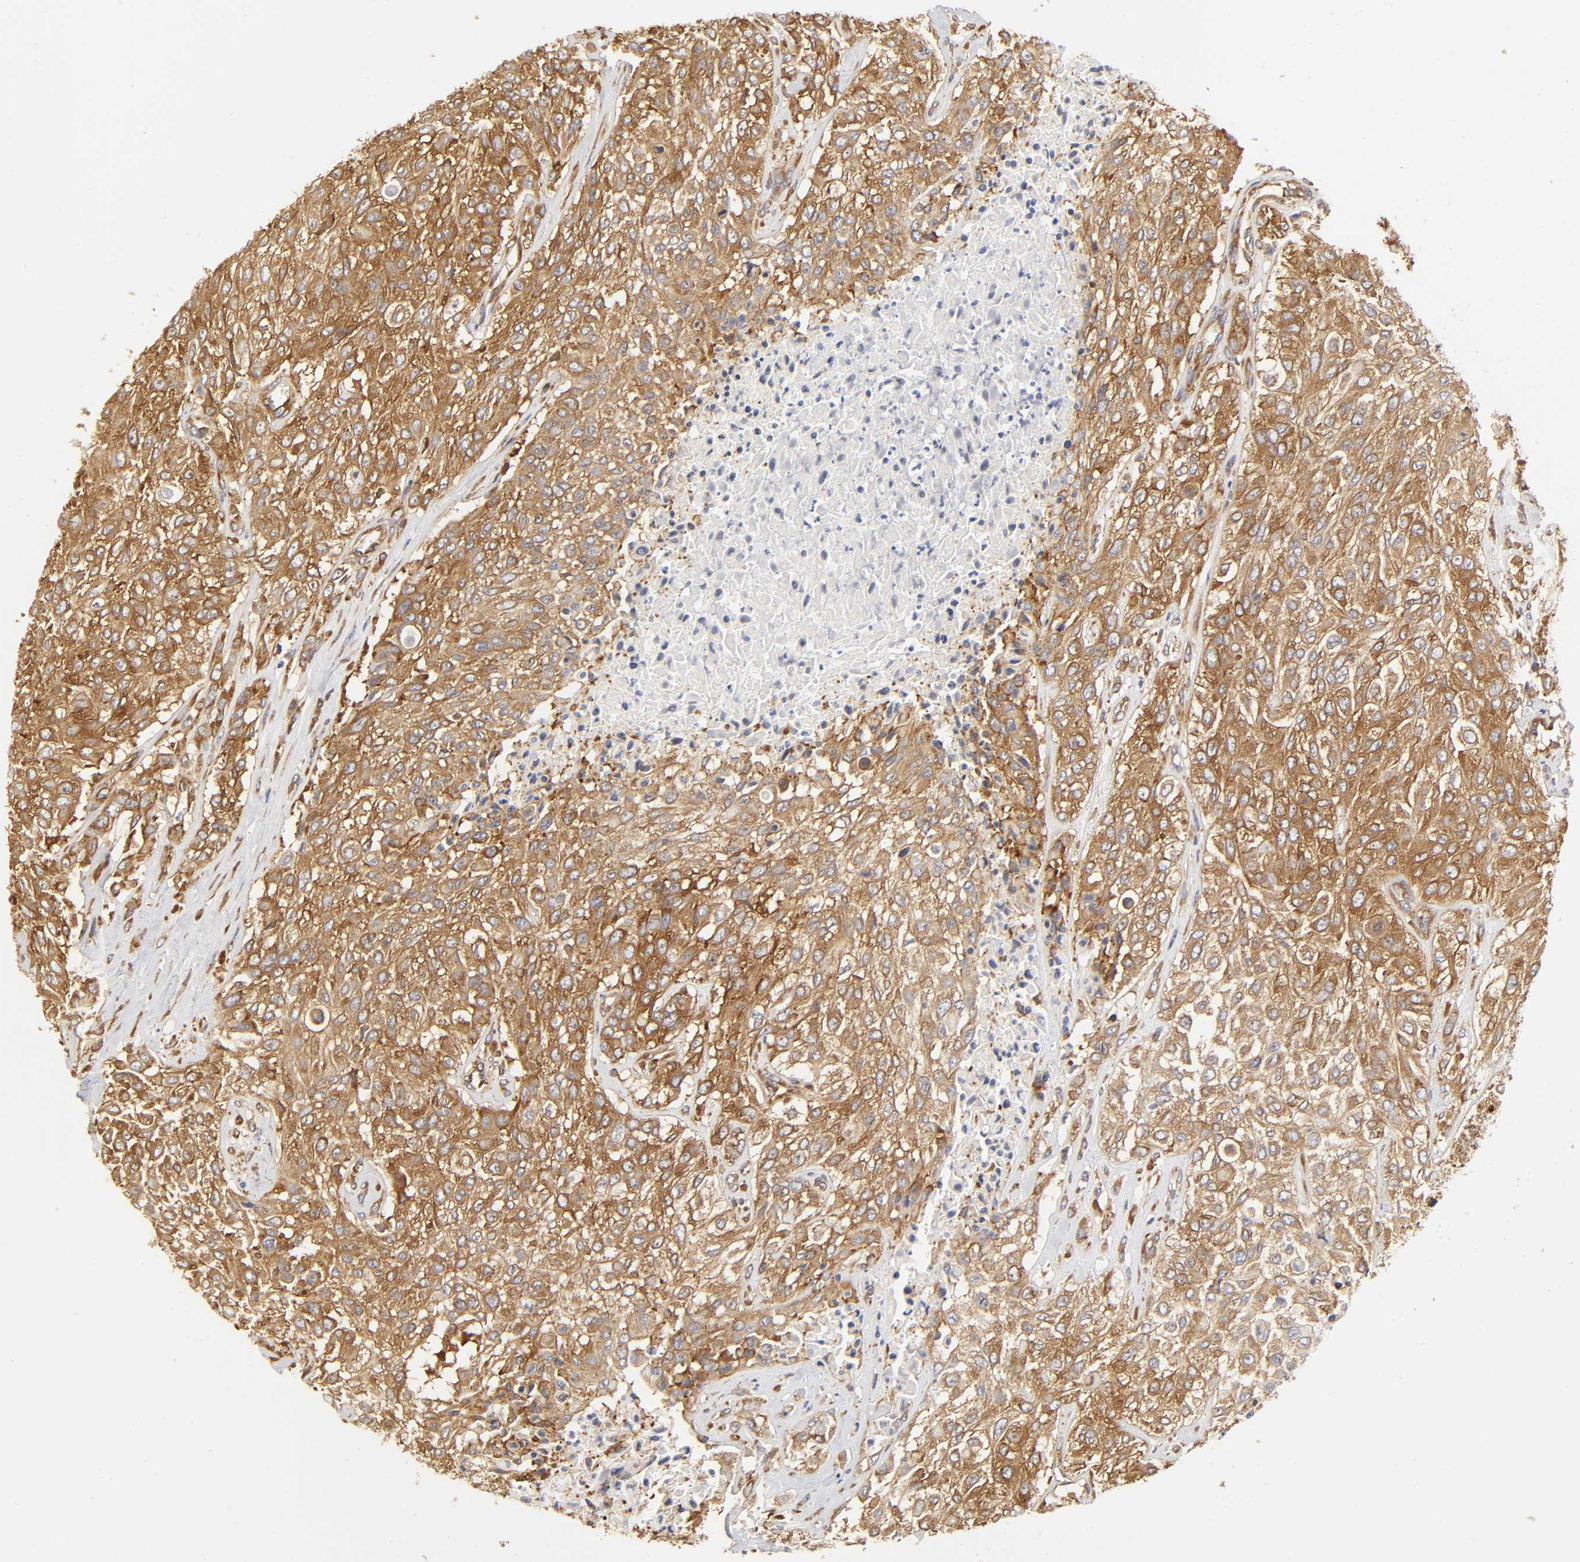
{"staining": {"intensity": "strong", "quantity": ">75%", "location": "cytoplasmic/membranous"}, "tissue": "urothelial cancer", "cell_type": "Tumor cells", "image_type": "cancer", "snomed": [{"axis": "morphology", "description": "Urothelial carcinoma, High grade"}, {"axis": "topography", "description": "Urinary bladder"}], "caption": "An IHC micrograph of tumor tissue is shown. Protein staining in brown labels strong cytoplasmic/membranous positivity in urothelial cancer within tumor cells.", "gene": "RPL14", "patient": {"sex": "male", "age": 57}}